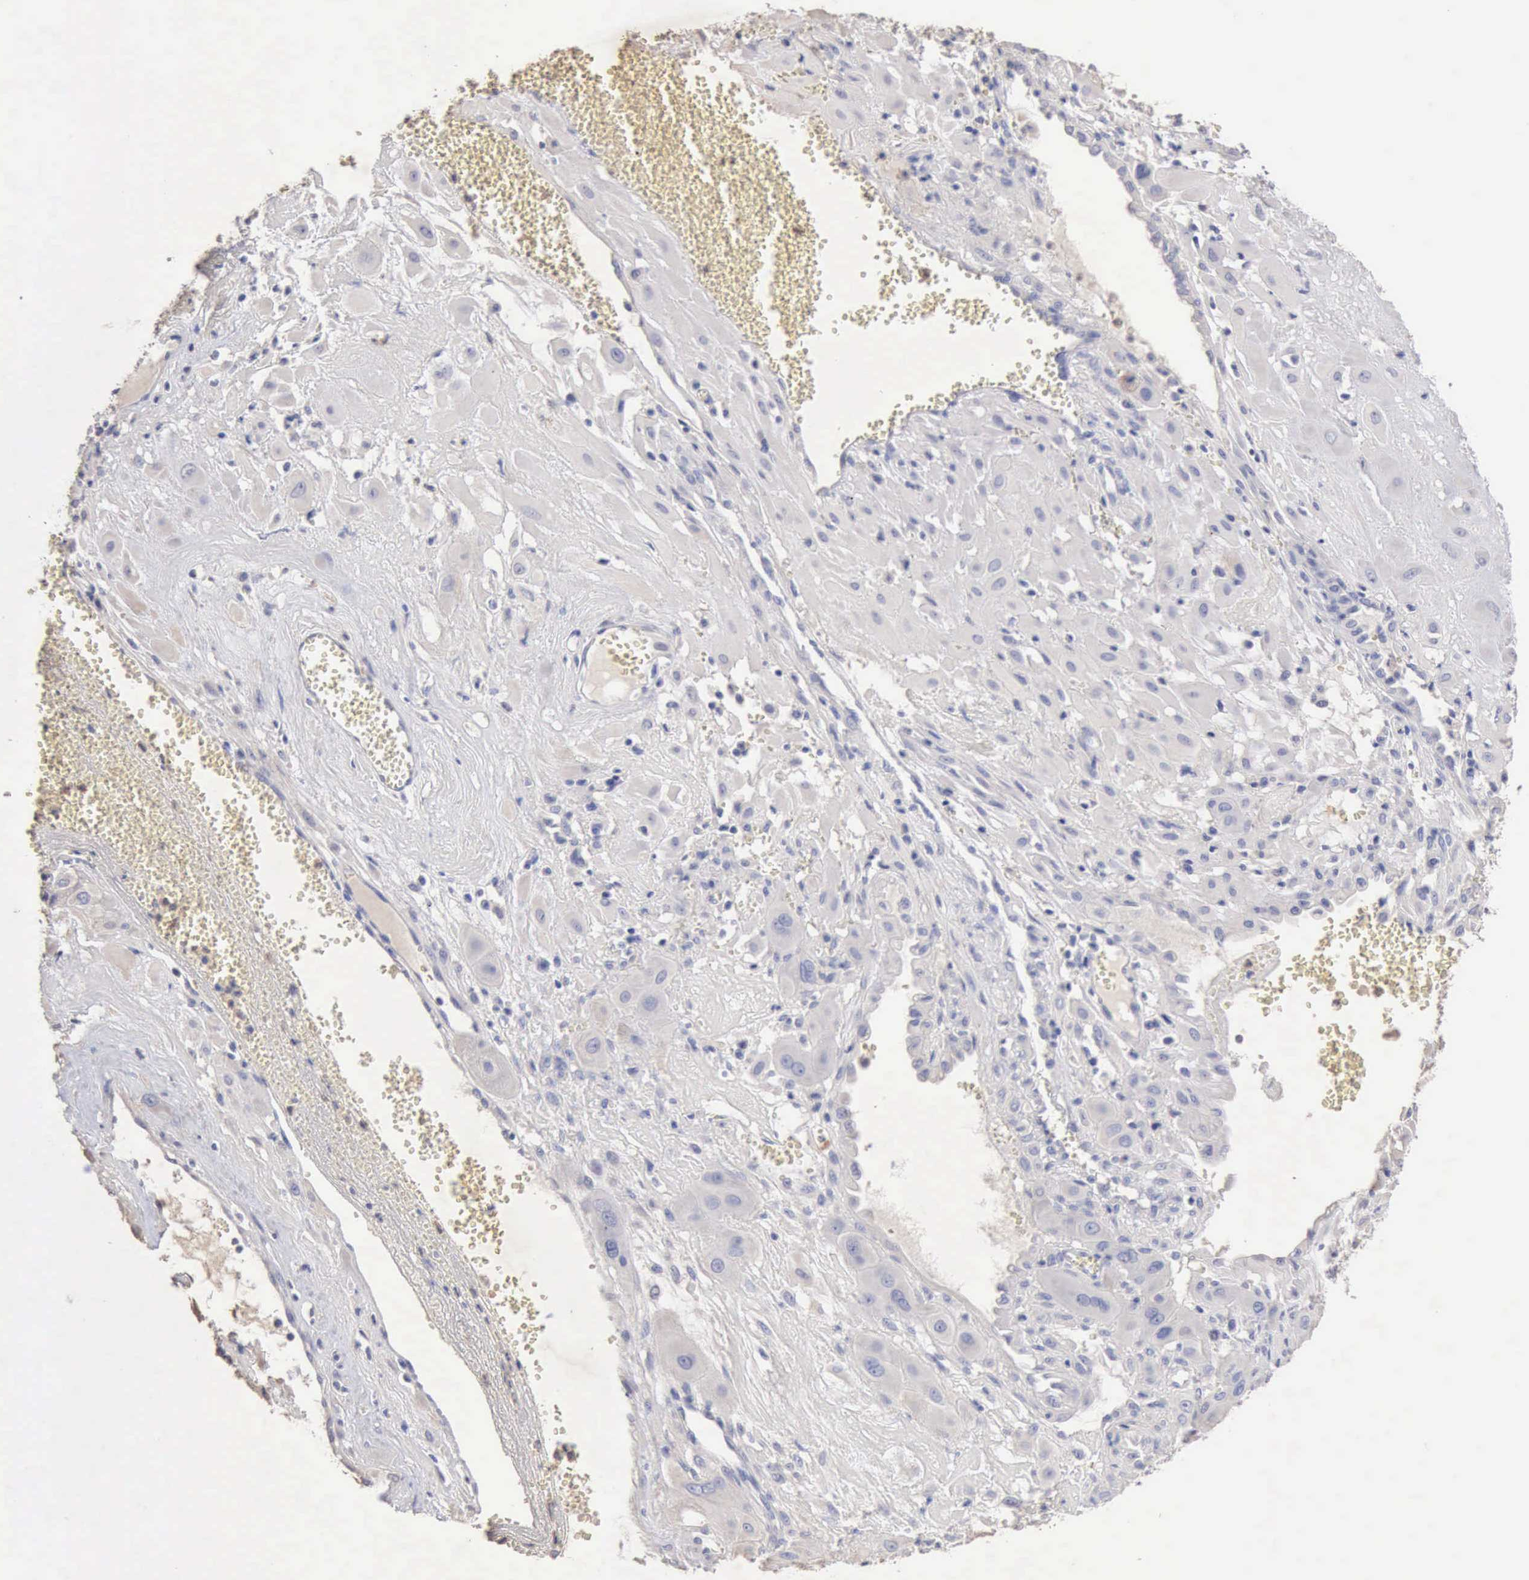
{"staining": {"intensity": "negative", "quantity": "none", "location": "none"}, "tissue": "cervical cancer", "cell_type": "Tumor cells", "image_type": "cancer", "snomed": [{"axis": "morphology", "description": "Squamous cell carcinoma, NOS"}, {"axis": "topography", "description": "Cervix"}], "caption": "An immunohistochemistry (IHC) photomicrograph of cervical cancer (squamous cell carcinoma) is shown. There is no staining in tumor cells of cervical cancer (squamous cell carcinoma).", "gene": "KRT6B", "patient": {"sex": "female", "age": 34}}